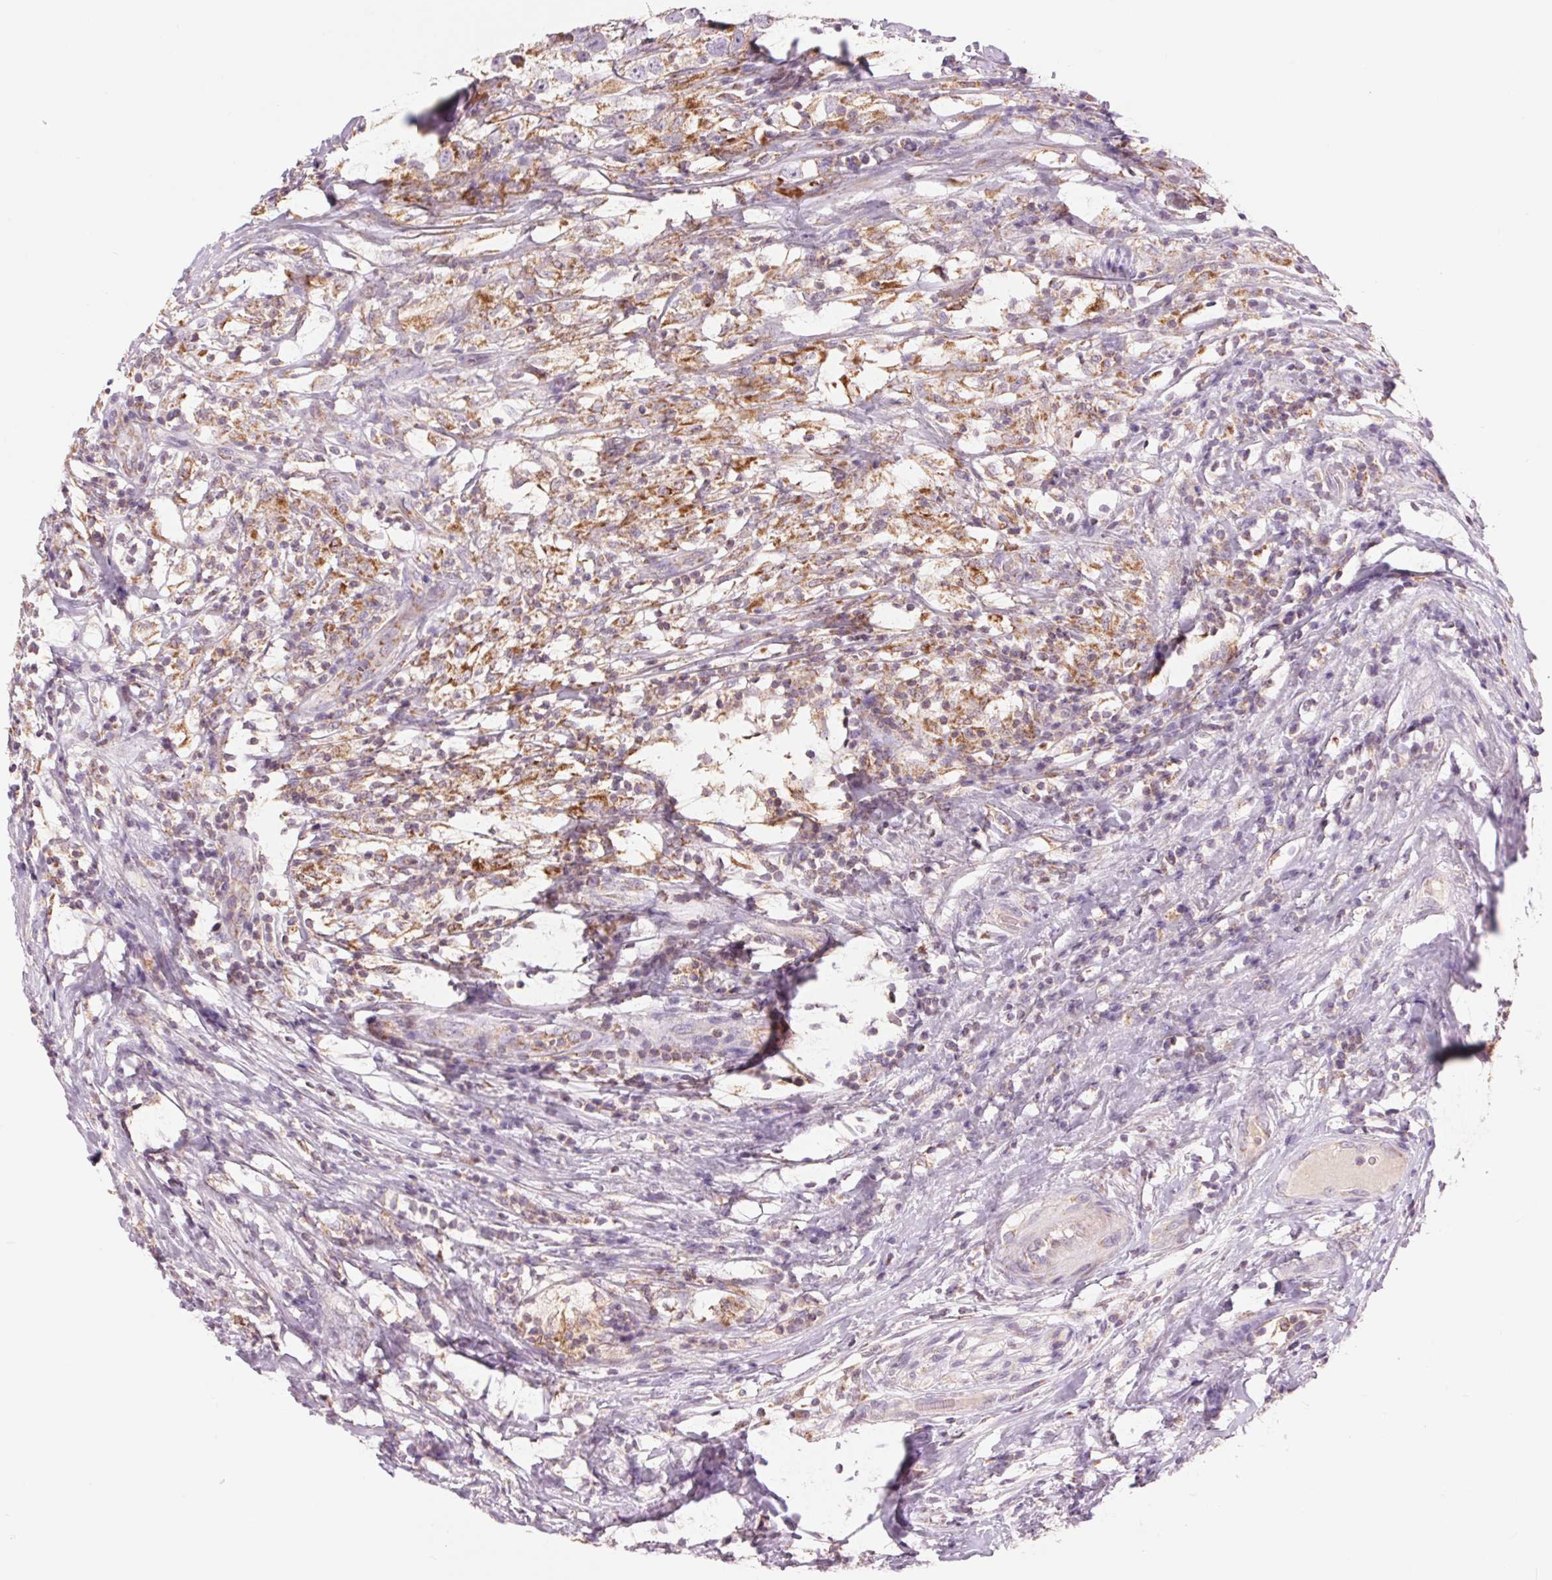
{"staining": {"intensity": "moderate", "quantity": ">75%", "location": "cytoplasmic/membranous"}, "tissue": "testis cancer", "cell_type": "Tumor cells", "image_type": "cancer", "snomed": [{"axis": "morphology", "description": "Seminoma, NOS"}, {"axis": "topography", "description": "Testis"}], "caption": "Immunohistochemical staining of testis cancer (seminoma) displays medium levels of moderate cytoplasmic/membranous staining in about >75% of tumor cells.", "gene": "COX6A1", "patient": {"sex": "male", "age": 46}}